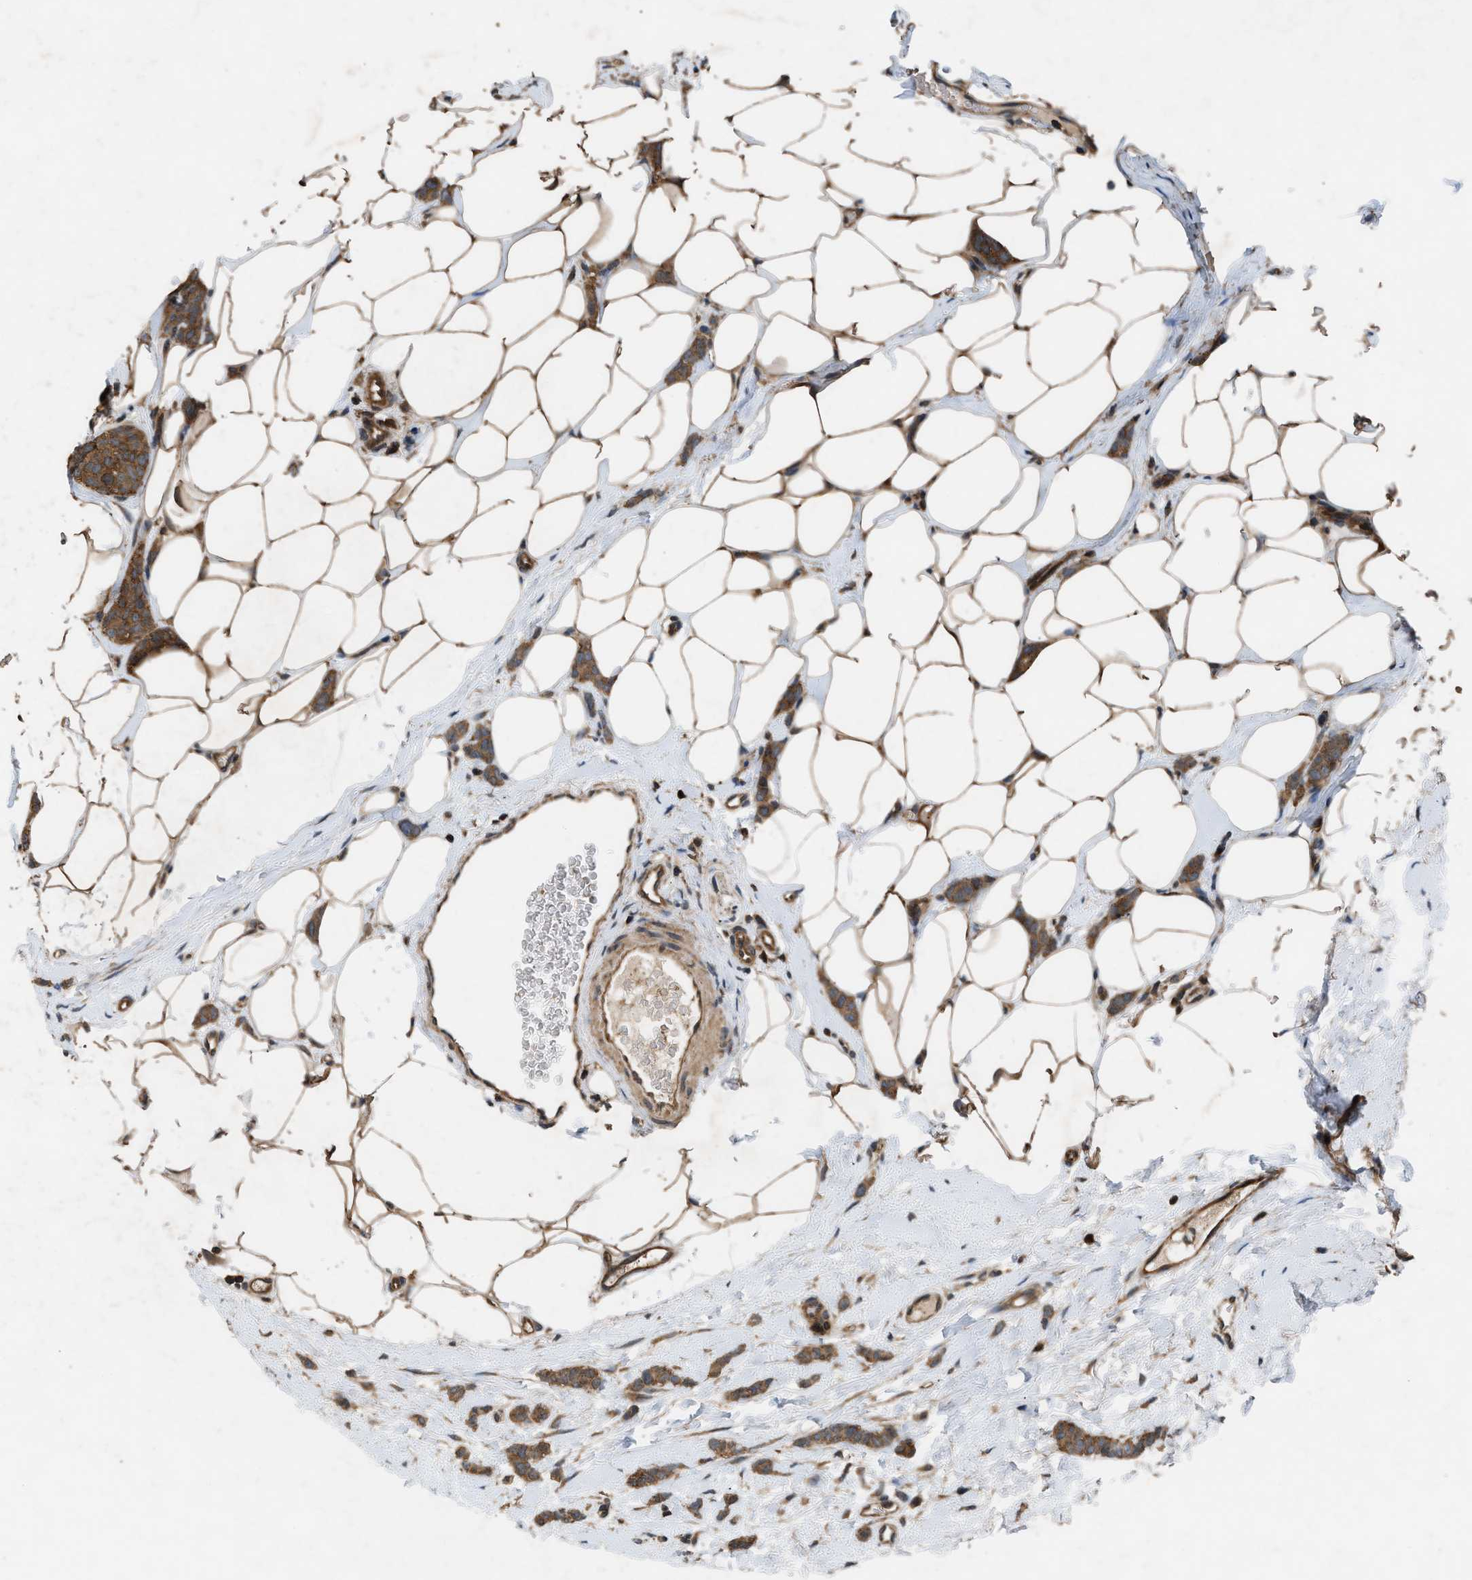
{"staining": {"intensity": "moderate", "quantity": ">75%", "location": "cytoplasmic/membranous"}, "tissue": "breast cancer", "cell_type": "Tumor cells", "image_type": "cancer", "snomed": [{"axis": "morphology", "description": "Lobular carcinoma"}, {"axis": "topography", "description": "Skin"}, {"axis": "topography", "description": "Breast"}], "caption": "Tumor cells show medium levels of moderate cytoplasmic/membranous staining in about >75% of cells in human breast lobular carcinoma.", "gene": "OXSR1", "patient": {"sex": "female", "age": 46}}